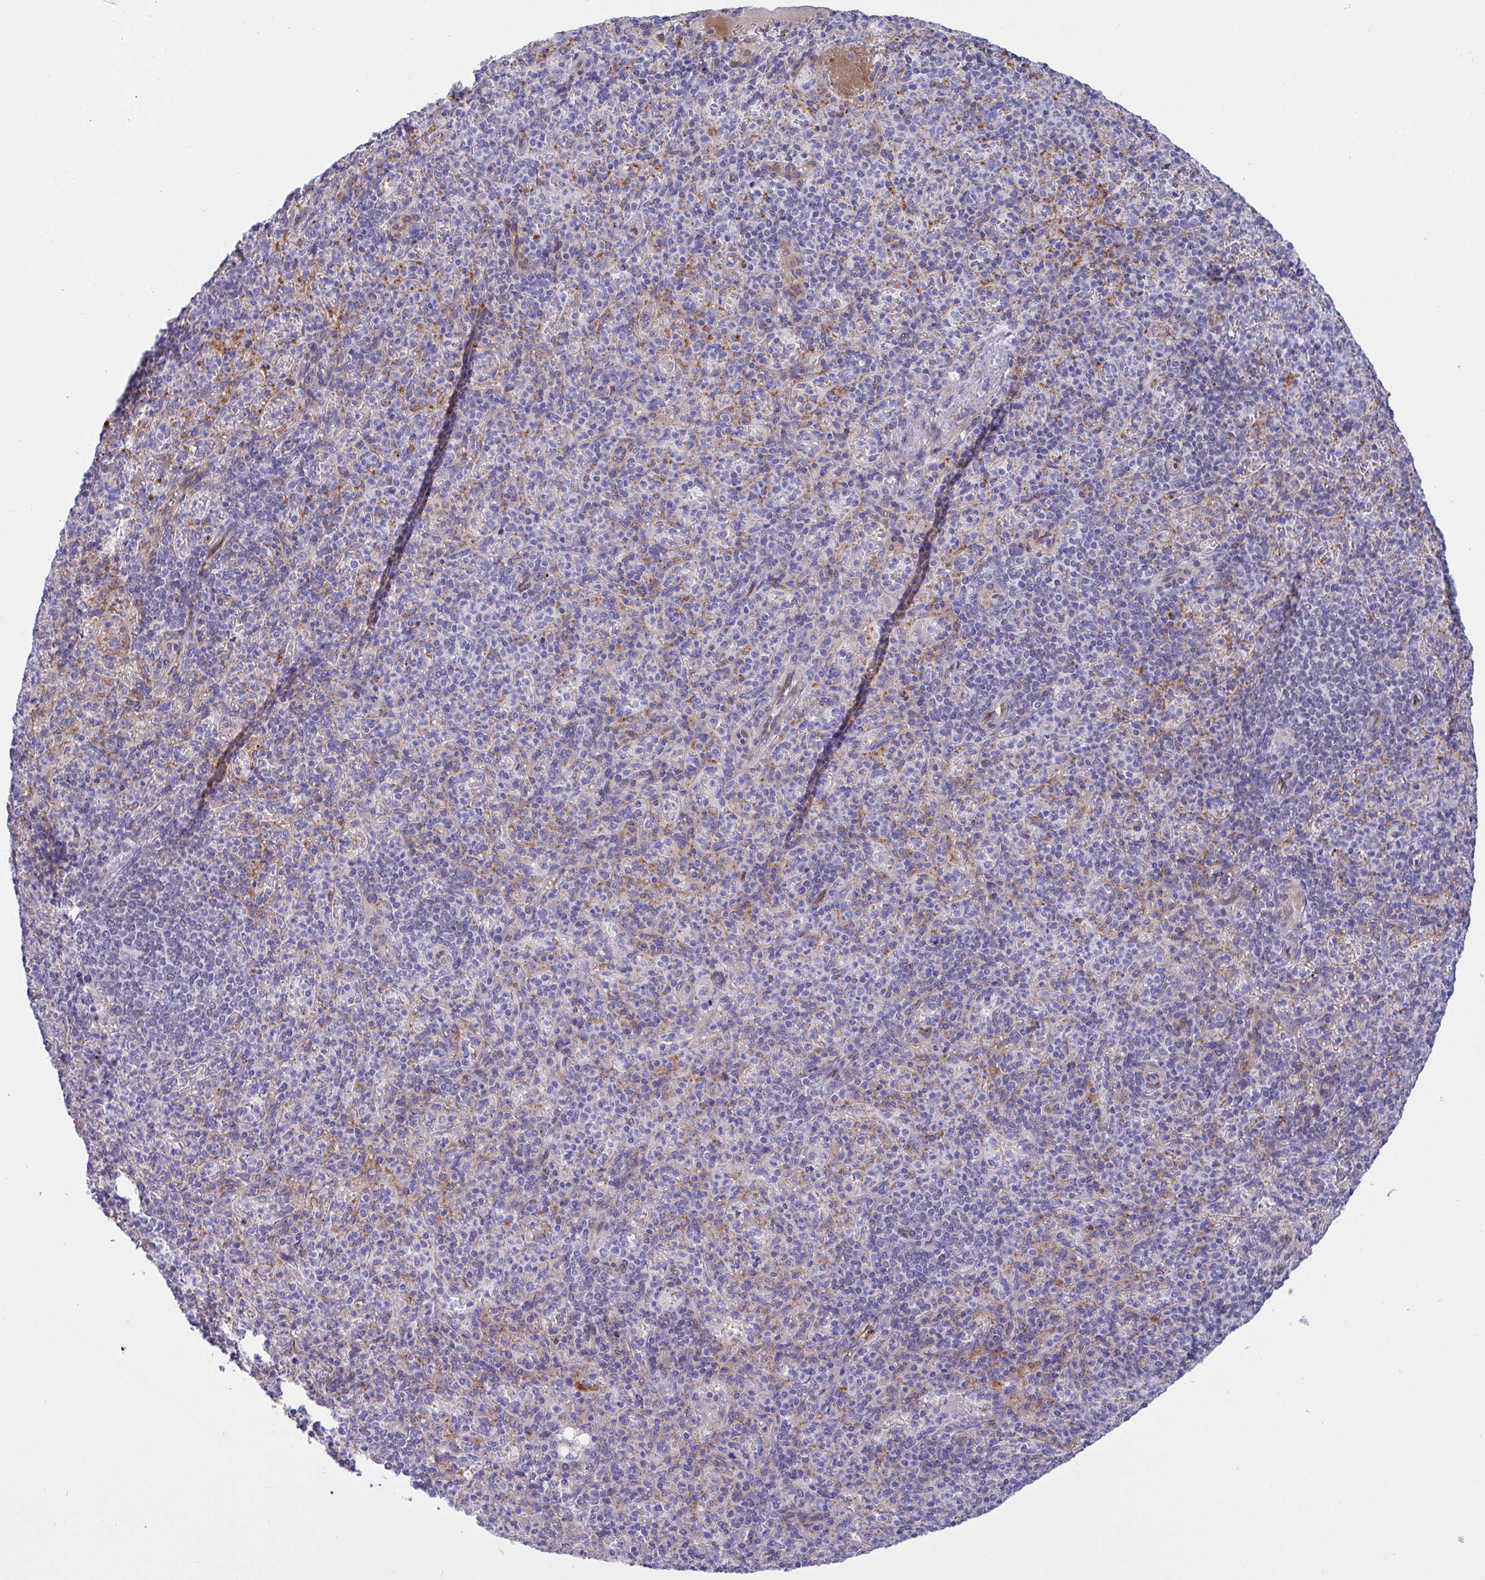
{"staining": {"intensity": "negative", "quantity": "none", "location": "none"}, "tissue": "spleen", "cell_type": "Cells in red pulp", "image_type": "normal", "snomed": [{"axis": "morphology", "description": "Normal tissue, NOS"}, {"axis": "topography", "description": "Spleen"}], "caption": "IHC of normal human spleen demonstrates no positivity in cells in red pulp. (Immunohistochemistry, brightfield microscopy, high magnification).", "gene": "NTN1", "patient": {"sex": "female", "age": 74}}